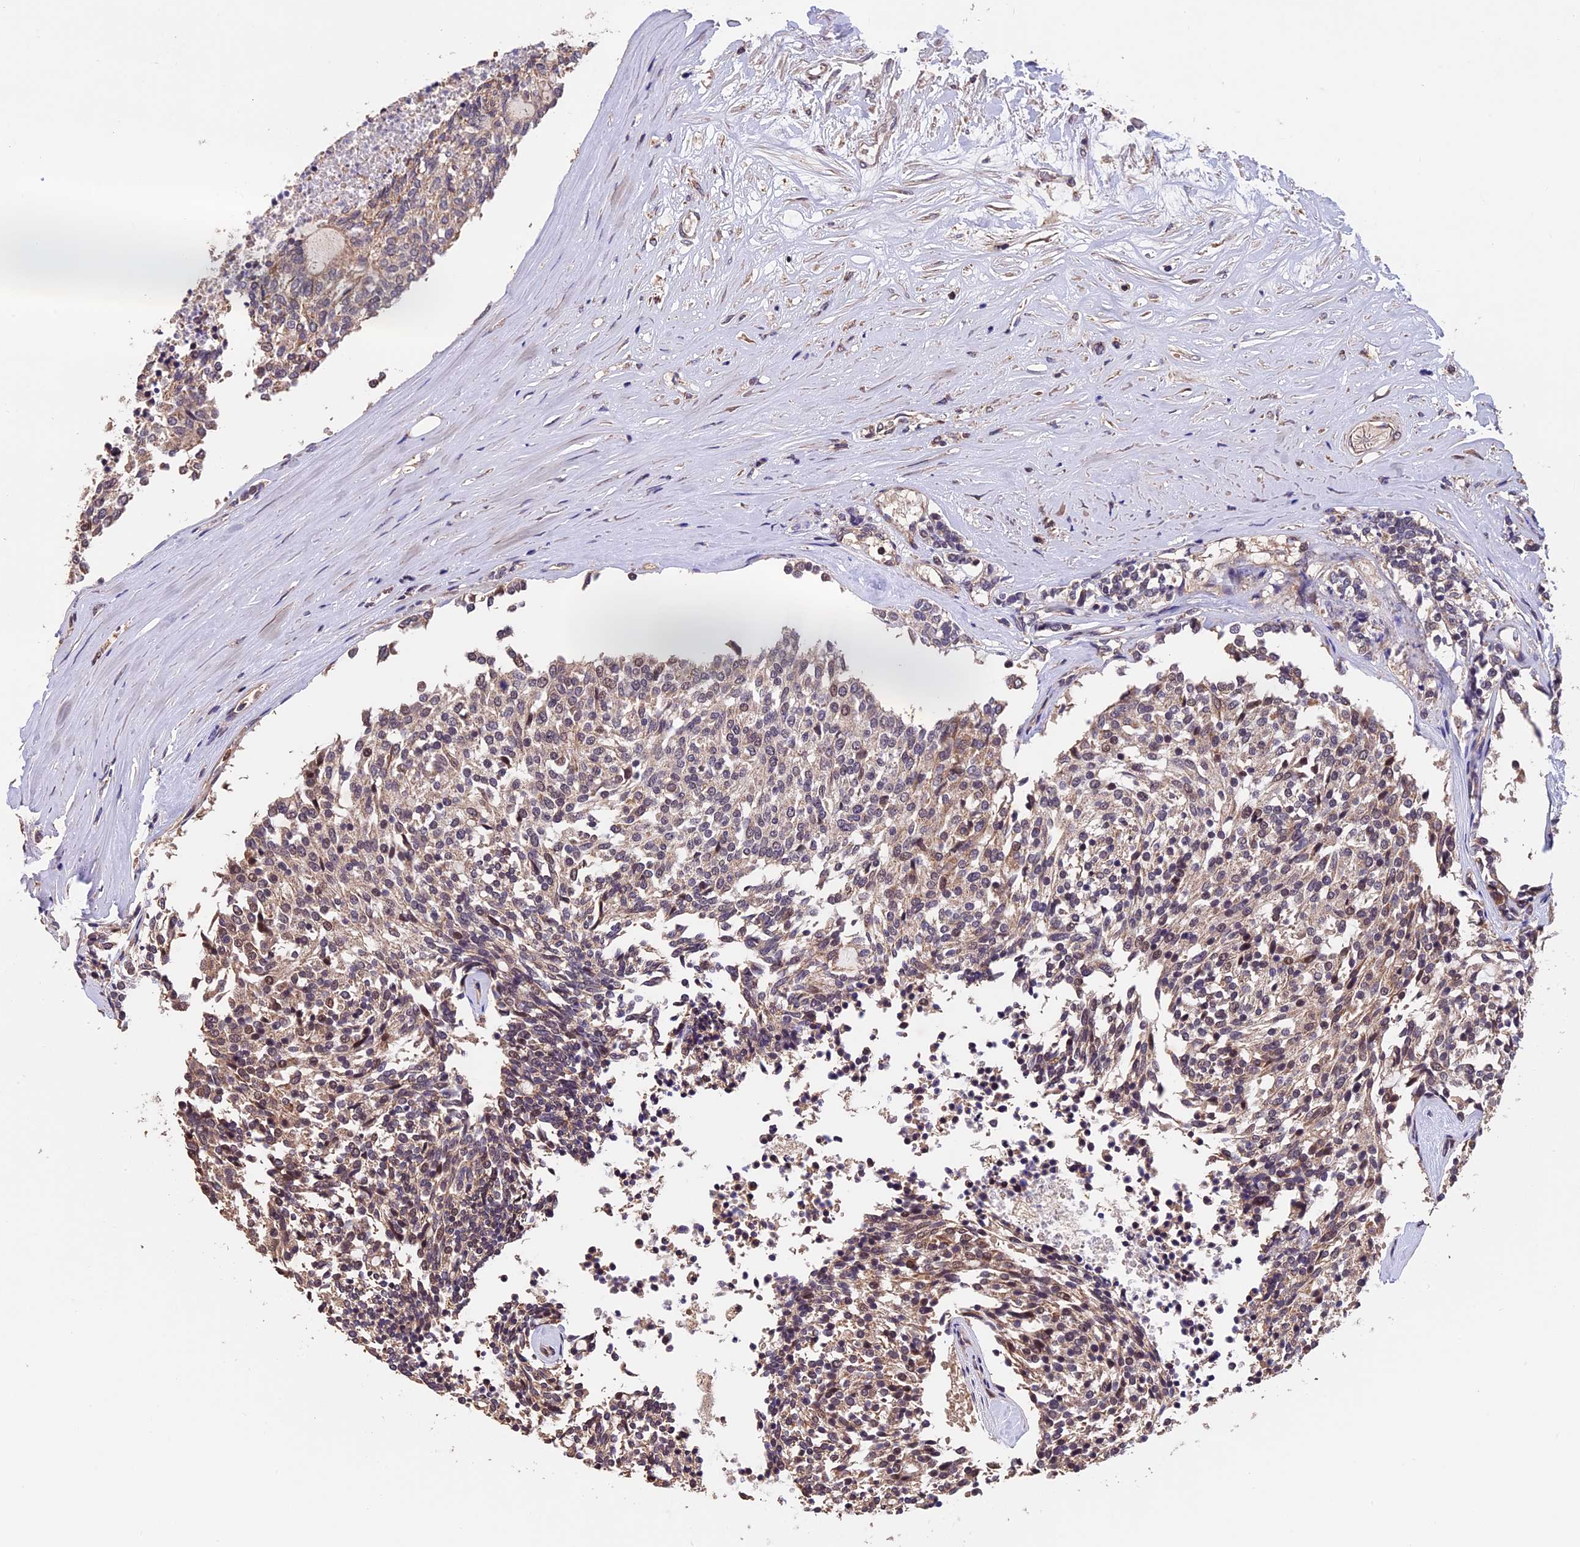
{"staining": {"intensity": "weak", "quantity": ">75%", "location": "cytoplasmic/membranous"}, "tissue": "carcinoid", "cell_type": "Tumor cells", "image_type": "cancer", "snomed": [{"axis": "morphology", "description": "Carcinoid, malignant, NOS"}, {"axis": "topography", "description": "Pancreas"}], "caption": "Malignant carcinoid tissue reveals weak cytoplasmic/membranous staining in about >75% of tumor cells, visualized by immunohistochemistry.", "gene": "PKD2L2", "patient": {"sex": "female", "age": 54}}